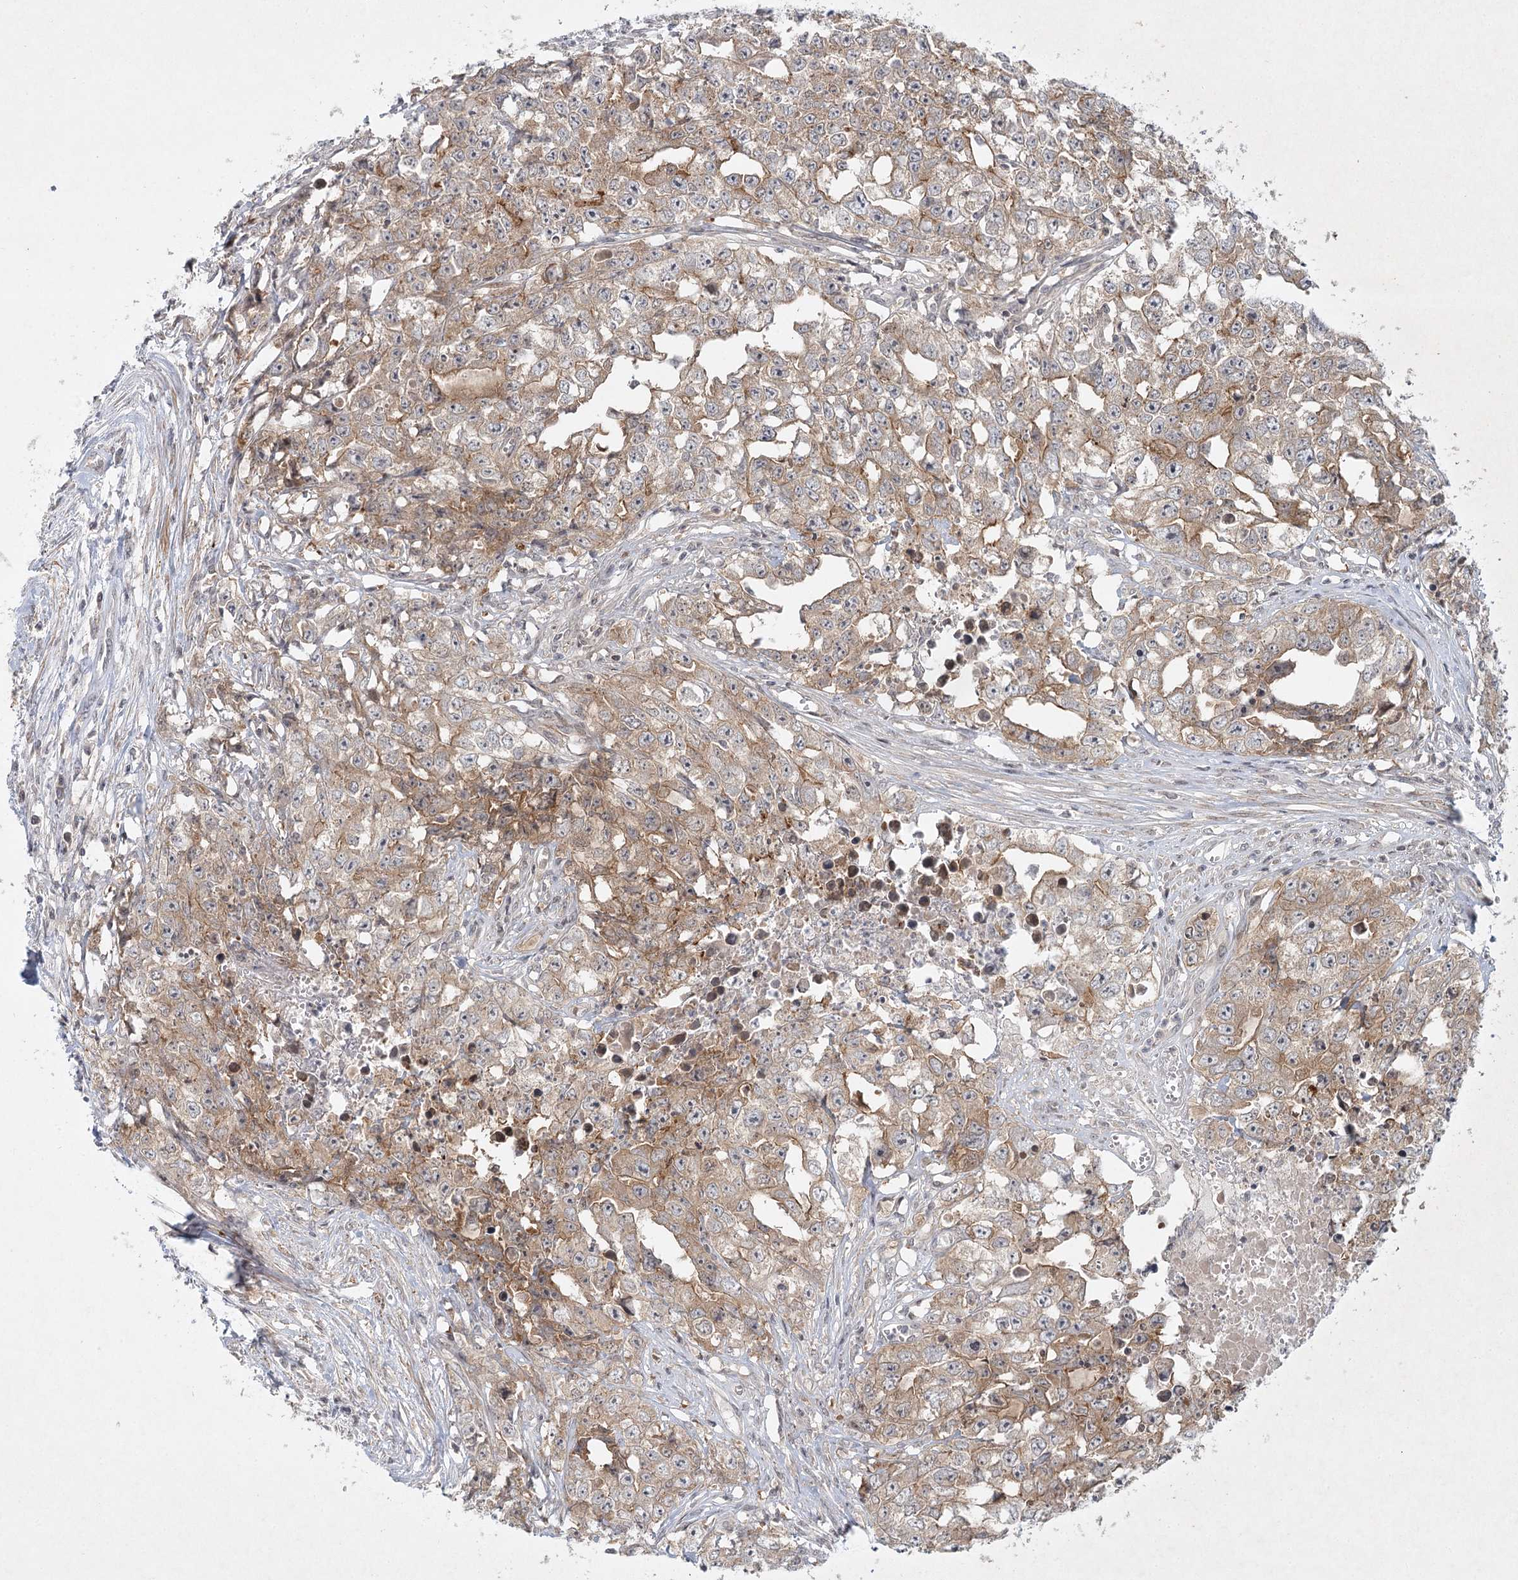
{"staining": {"intensity": "moderate", "quantity": ">75%", "location": "cytoplasmic/membranous"}, "tissue": "testis cancer", "cell_type": "Tumor cells", "image_type": "cancer", "snomed": [{"axis": "morphology", "description": "Seminoma, NOS"}, {"axis": "morphology", "description": "Carcinoma, Embryonal, NOS"}, {"axis": "topography", "description": "Testis"}], "caption": "DAB immunohistochemical staining of human testis cancer (embryonal carcinoma) reveals moderate cytoplasmic/membranous protein positivity in approximately >75% of tumor cells.", "gene": "SH2D3A", "patient": {"sex": "male", "age": 43}}